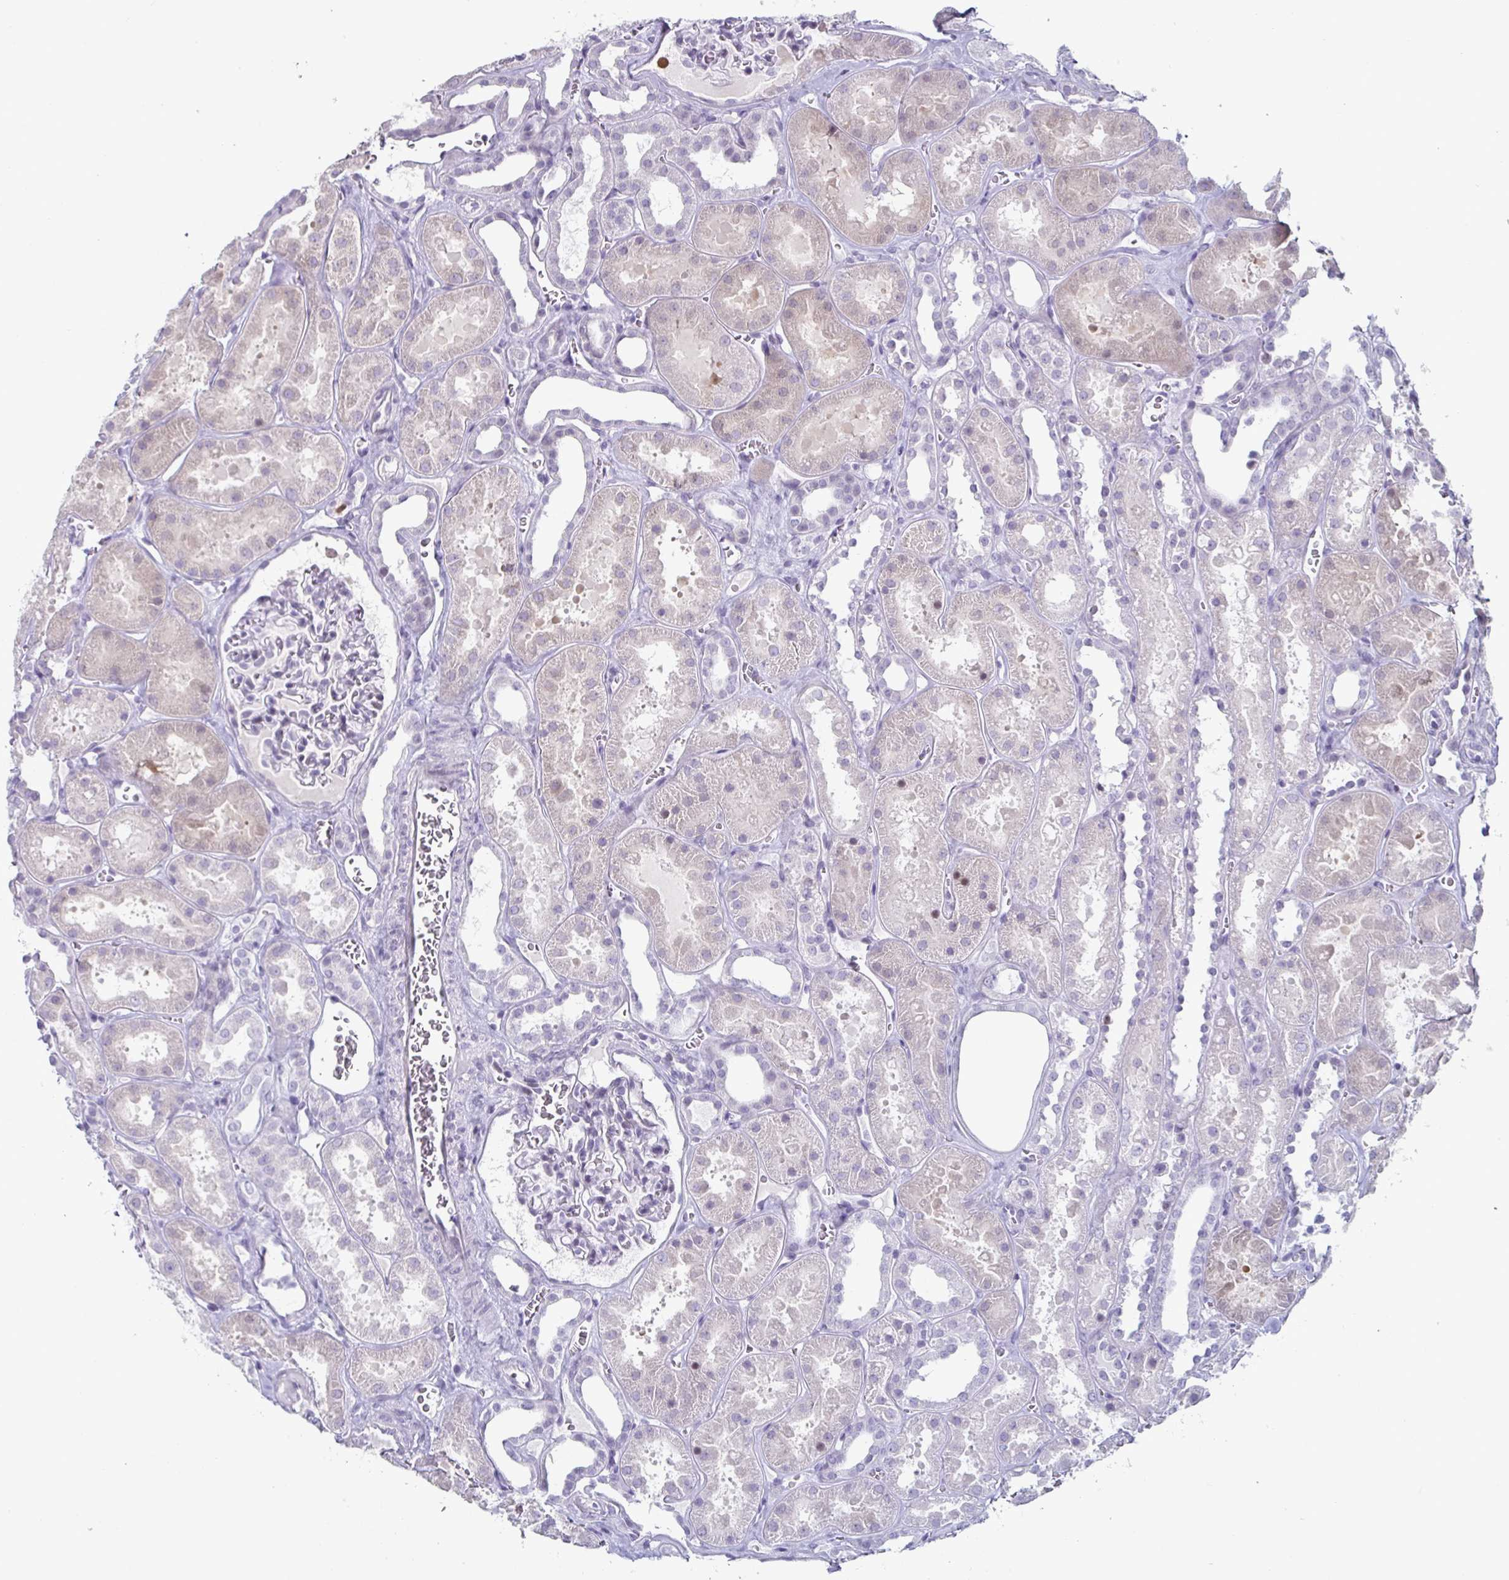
{"staining": {"intensity": "negative", "quantity": "none", "location": "none"}, "tissue": "kidney", "cell_type": "Cells in glomeruli", "image_type": "normal", "snomed": [{"axis": "morphology", "description": "Normal tissue, NOS"}, {"axis": "topography", "description": "Kidney"}], "caption": "An image of human kidney is negative for staining in cells in glomeruli.", "gene": "VSIG10L", "patient": {"sex": "female", "age": 41}}